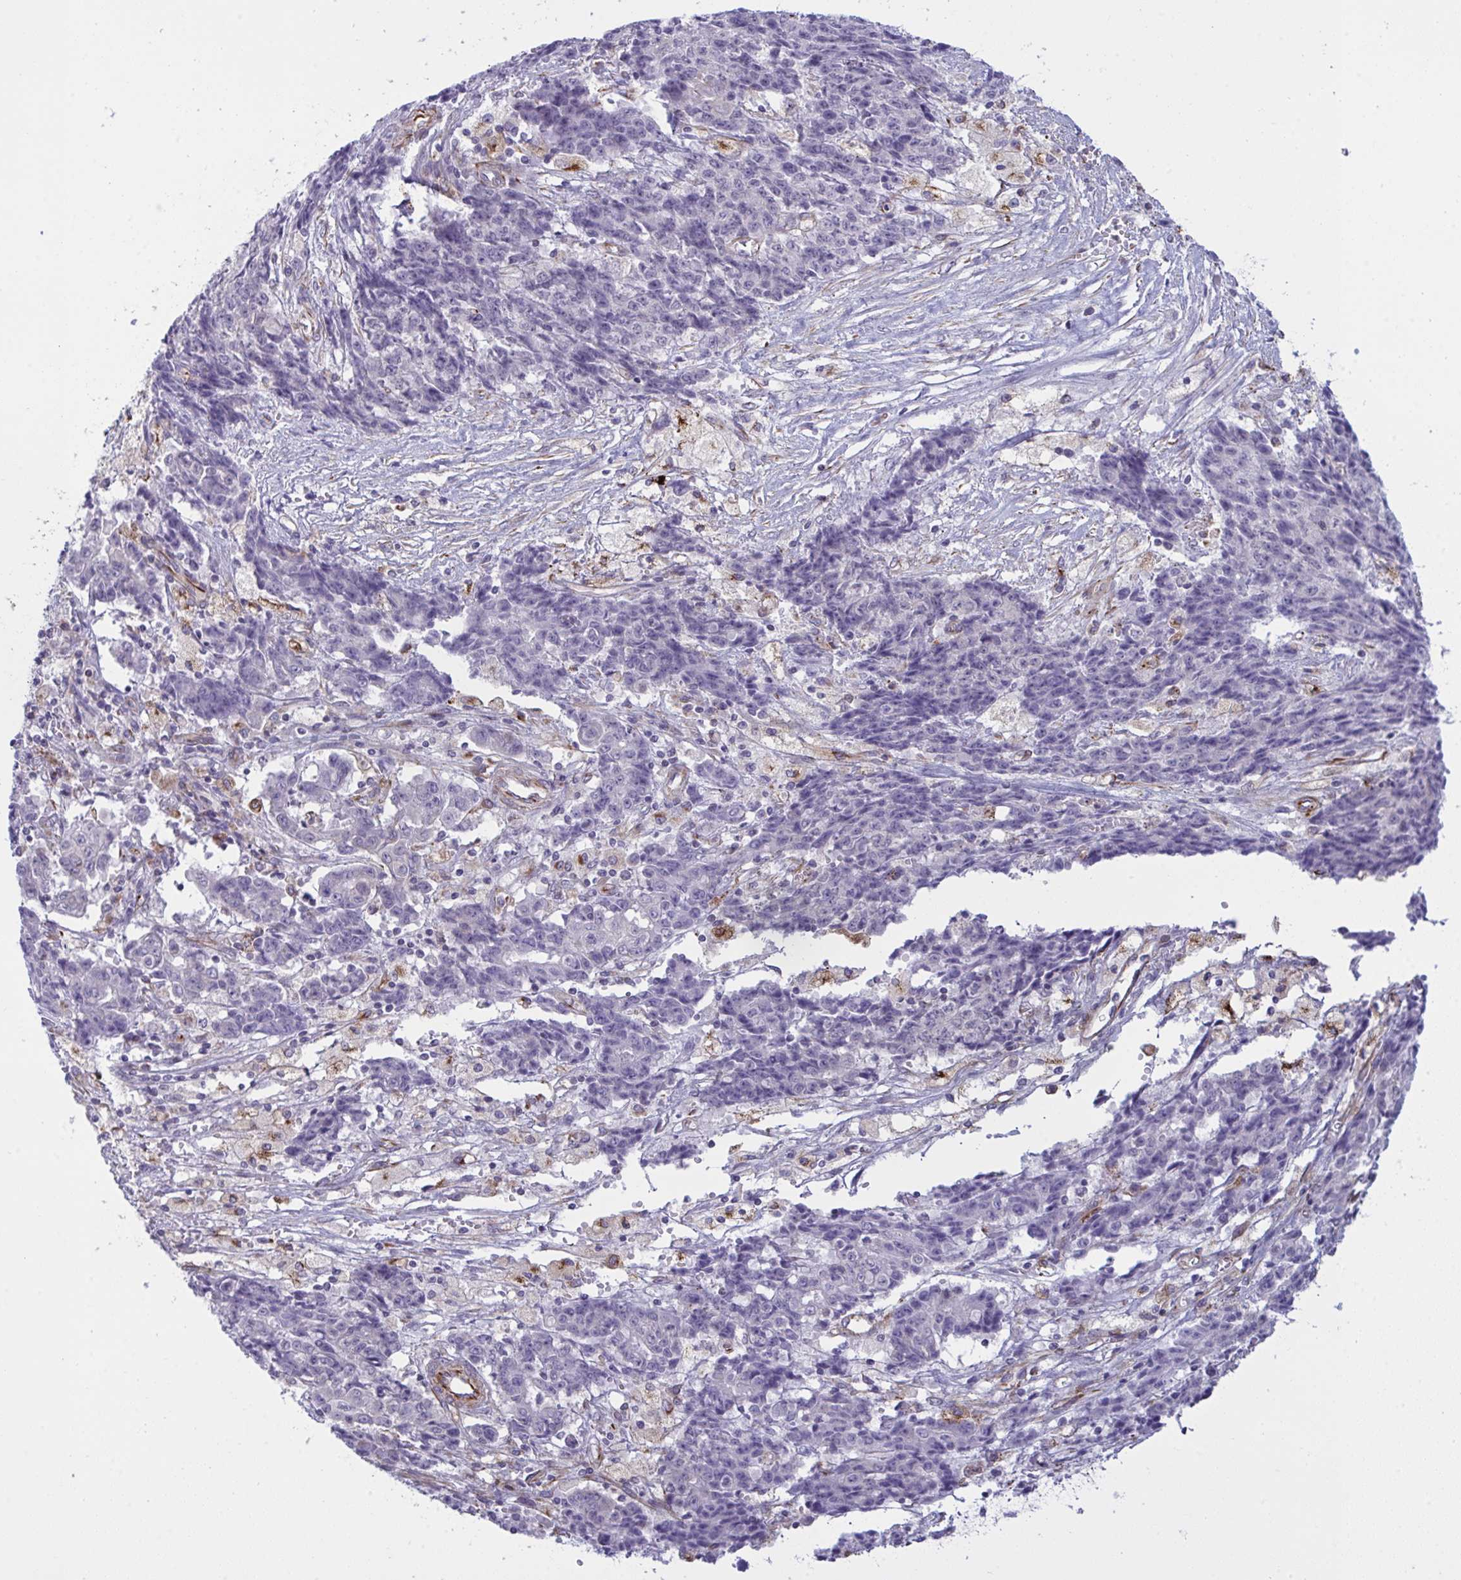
{"staining": {"intensity": "negative", "quantity": "none", "location": "none"}, "tissue": "ovarian cancer", "cell_type": "Tumor cells", "image_type": "cancer", "snomed": [{"axis": "morphology", "description": "Carcinoma, endometroid"}, {"axis": "topography", "description": "Ovary"}], "caption": "The histopathology image demonstrates no staining of tumor cells in ovarian endometroid carcinoma.", "gene": "DCBLD1", "patient": {"sex": "female", "age": 42}}